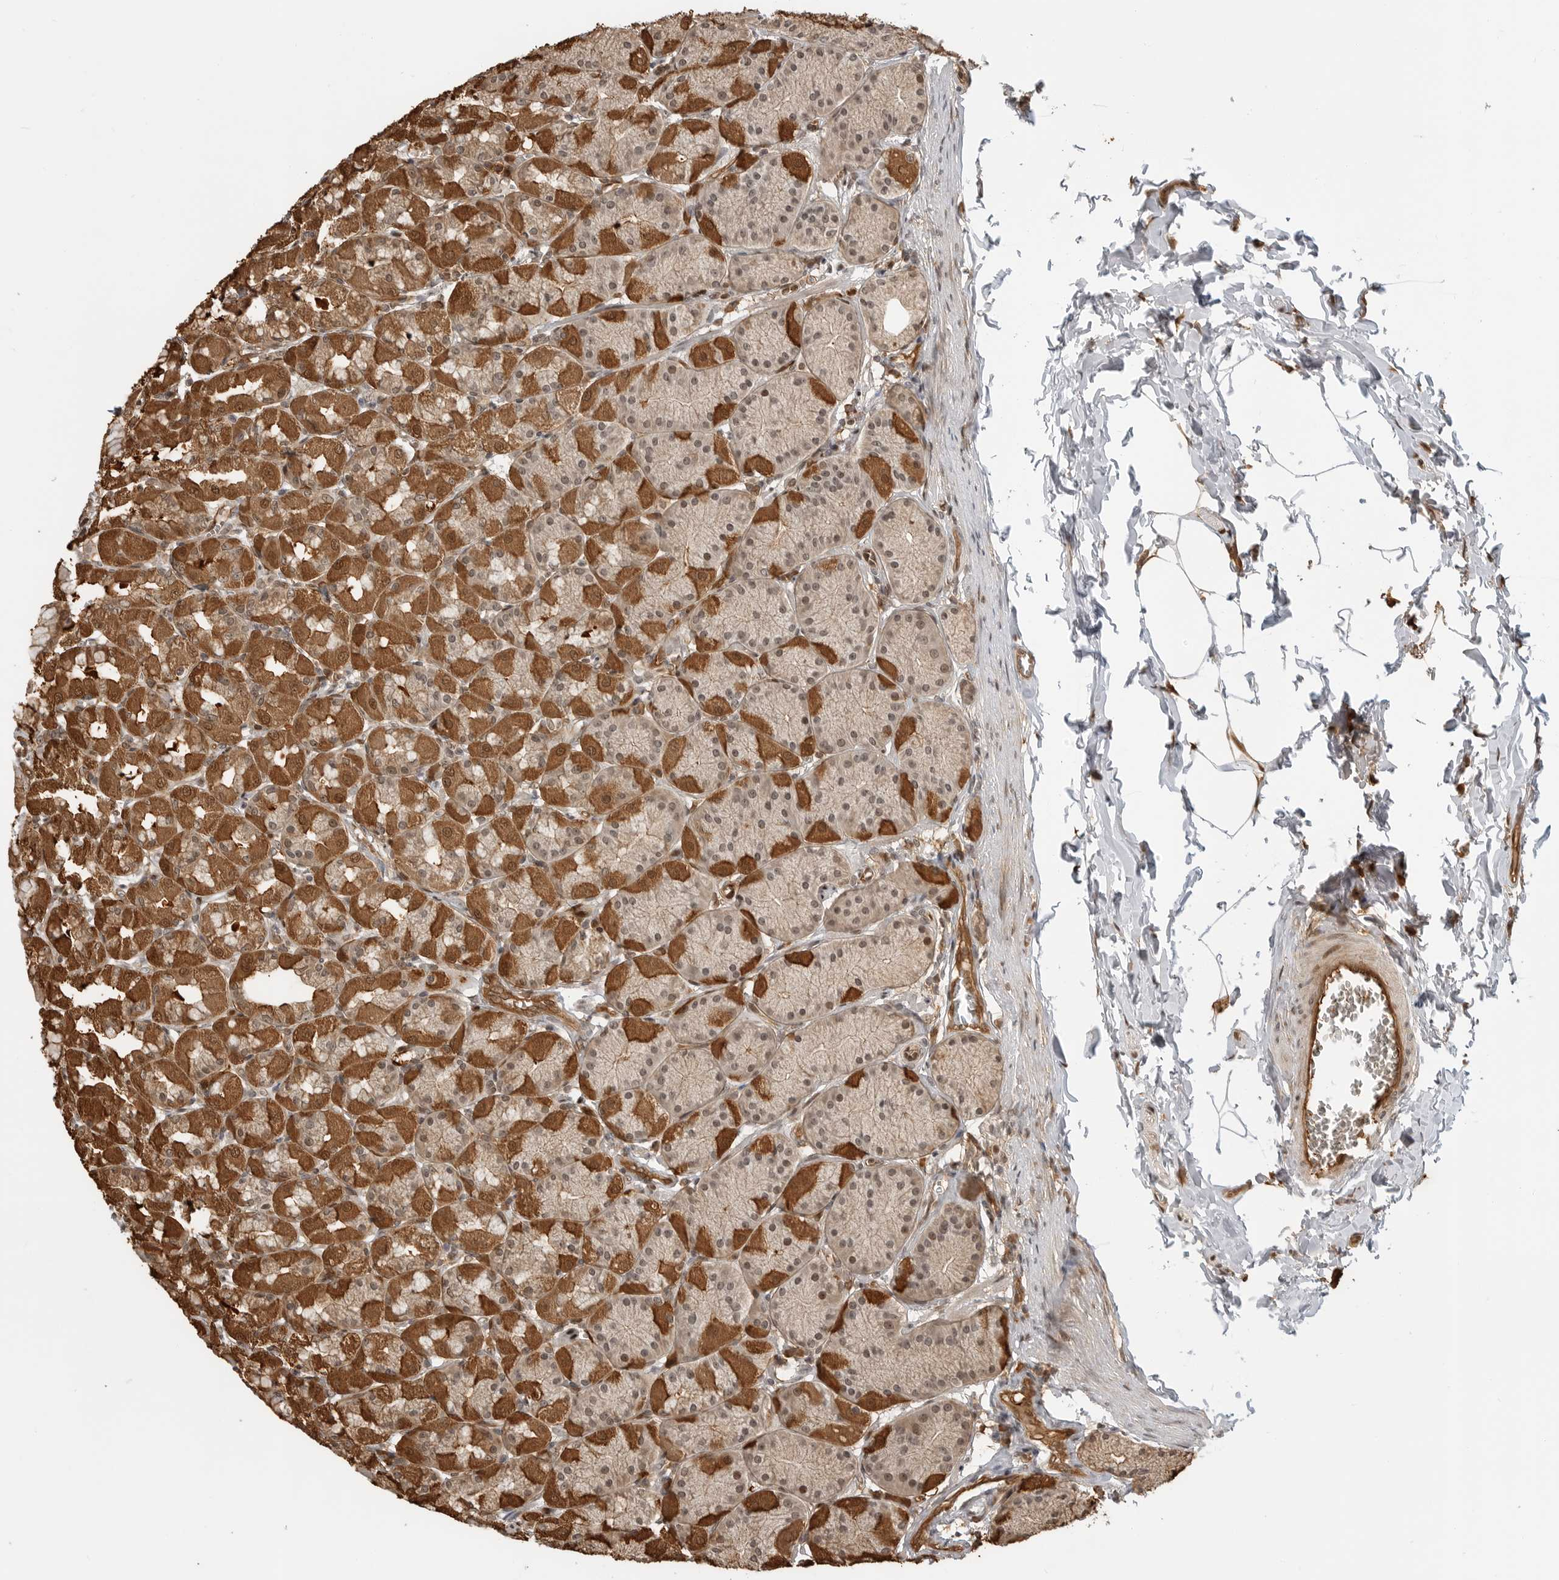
{"staining": {"intensity": "strong", "quantity": "25%-75%", "location": "cytoplasmic/membranous,nuclear"}, "tissue": "stomach", "cell_type": "Glandular cells", "image_type": "normal", "snomed": [{"axis": "morphology", "description": "Normal tissue, NOS"}, {"axis": "topography", "description": "Stomach"}], "caption": "Immunohistochemistry histopathology image of normal stomach: stomach stained using immunohistochemistry reveals high levels of strong protein expression localized specifically in the cytoplasmic/membranous,nuclear of glandular cells, appearing as a cytoplasmic/membranous,nuclear brown color.", "gene": "BMP2K", "patient": {"sex": "male", "age": 42}}